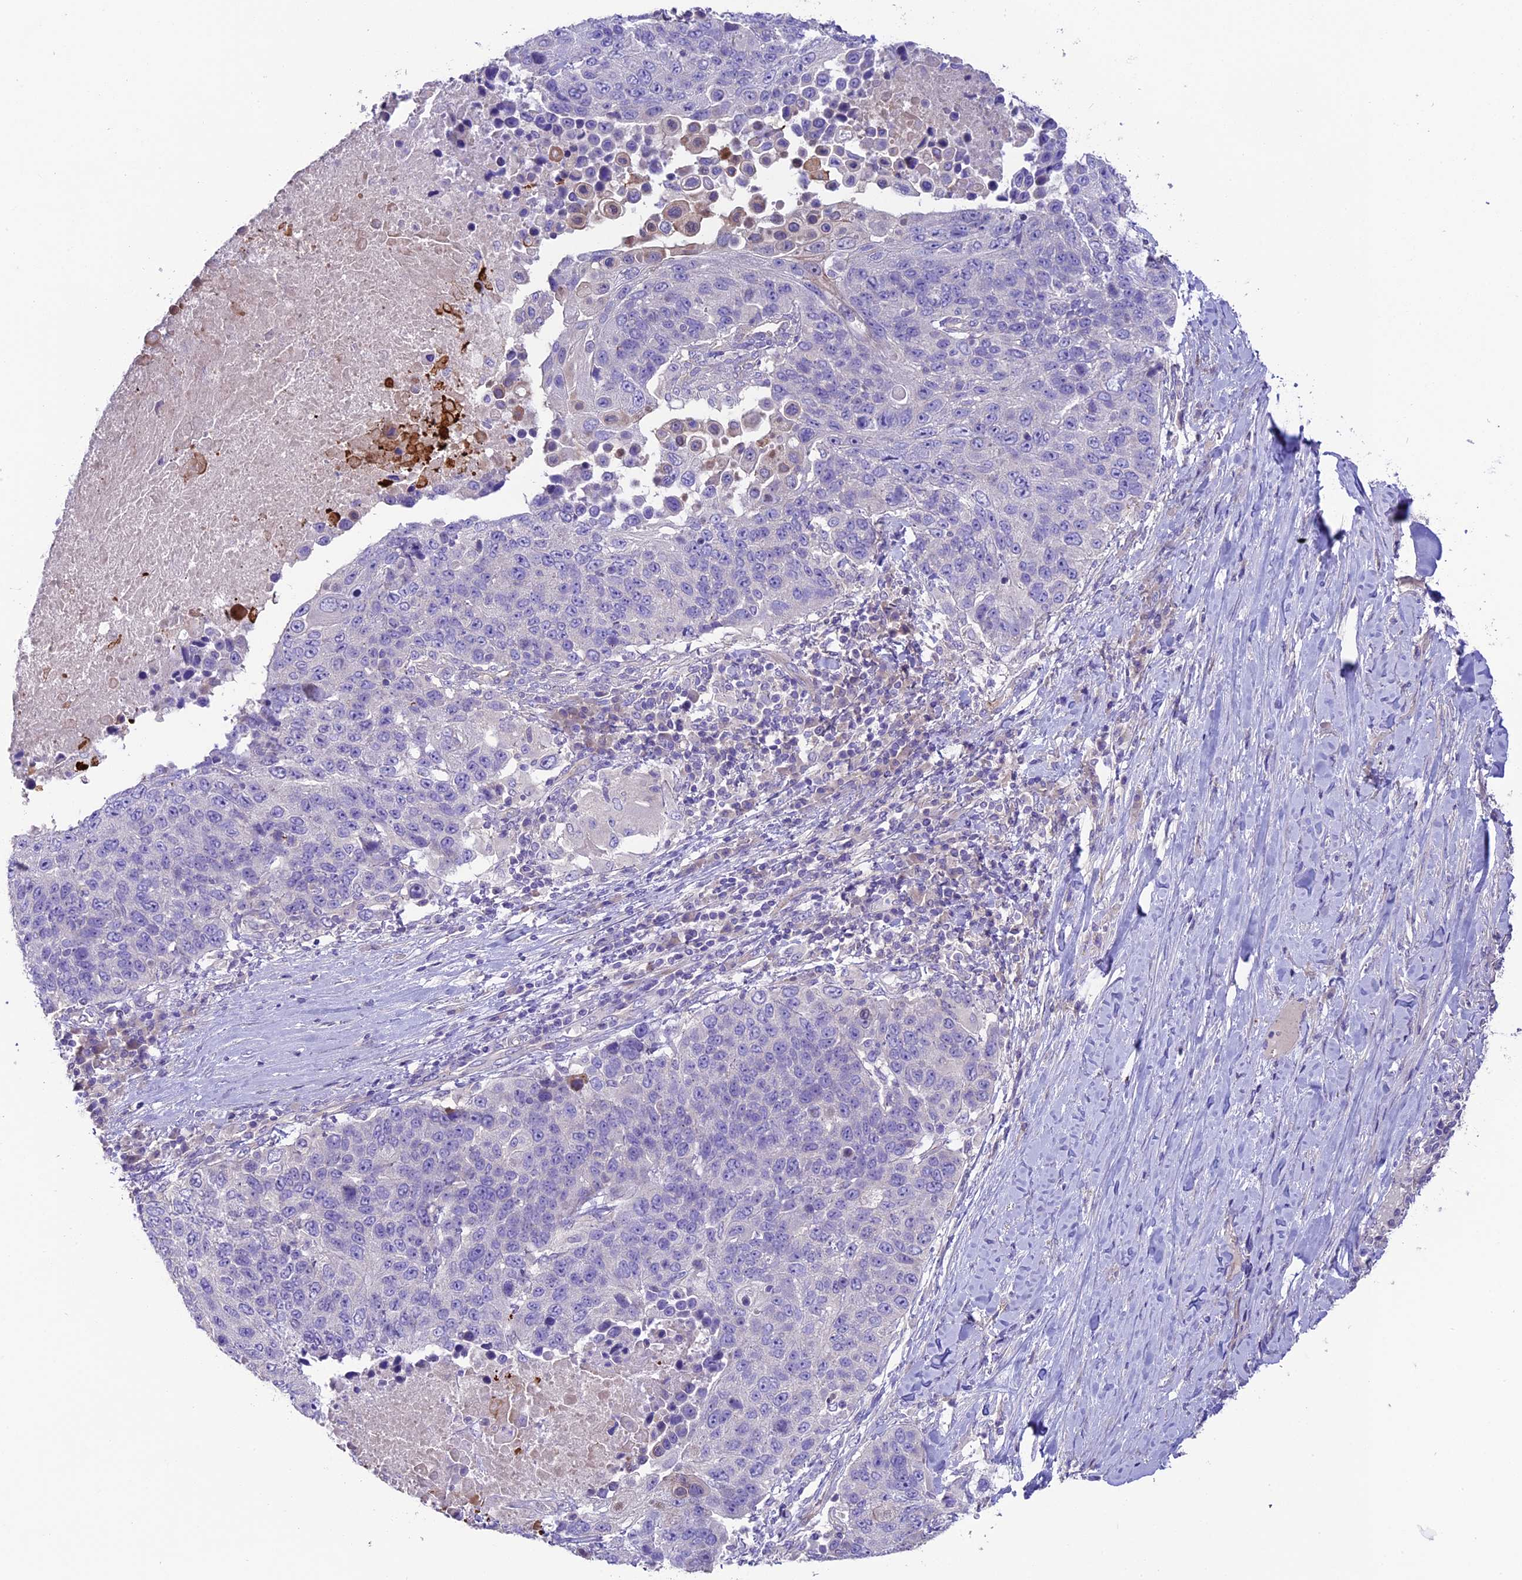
{"staining": {"intensity": "negative", "quantity": "none", "location": "none"}, "tissue": "lung cancer", "cell_type": "Tumor cells", "image_type": "cancer", "snomed": [{"axis": "morphology", "description": "Normal tissue, NOS"}, {"axis": "morphology", "description": "Squamous cell carcinoma, NOS"}, {"axis": "topography", "description": "Lymph node"}, {"axis": "topography", "description": "Lung"}], "caption": "IHC histopathology image of neoplastic tissue: human lung cancer stained with DAB exhibits no significant protein positivity in tumor cells. (Stains: DAB immunohistochemistry with hematoxylin counter stain, Microscopy: brightfield microscopy at high magnification).", "gene": "CD99L2", "patient": {"sex": "male", "age": 66}}